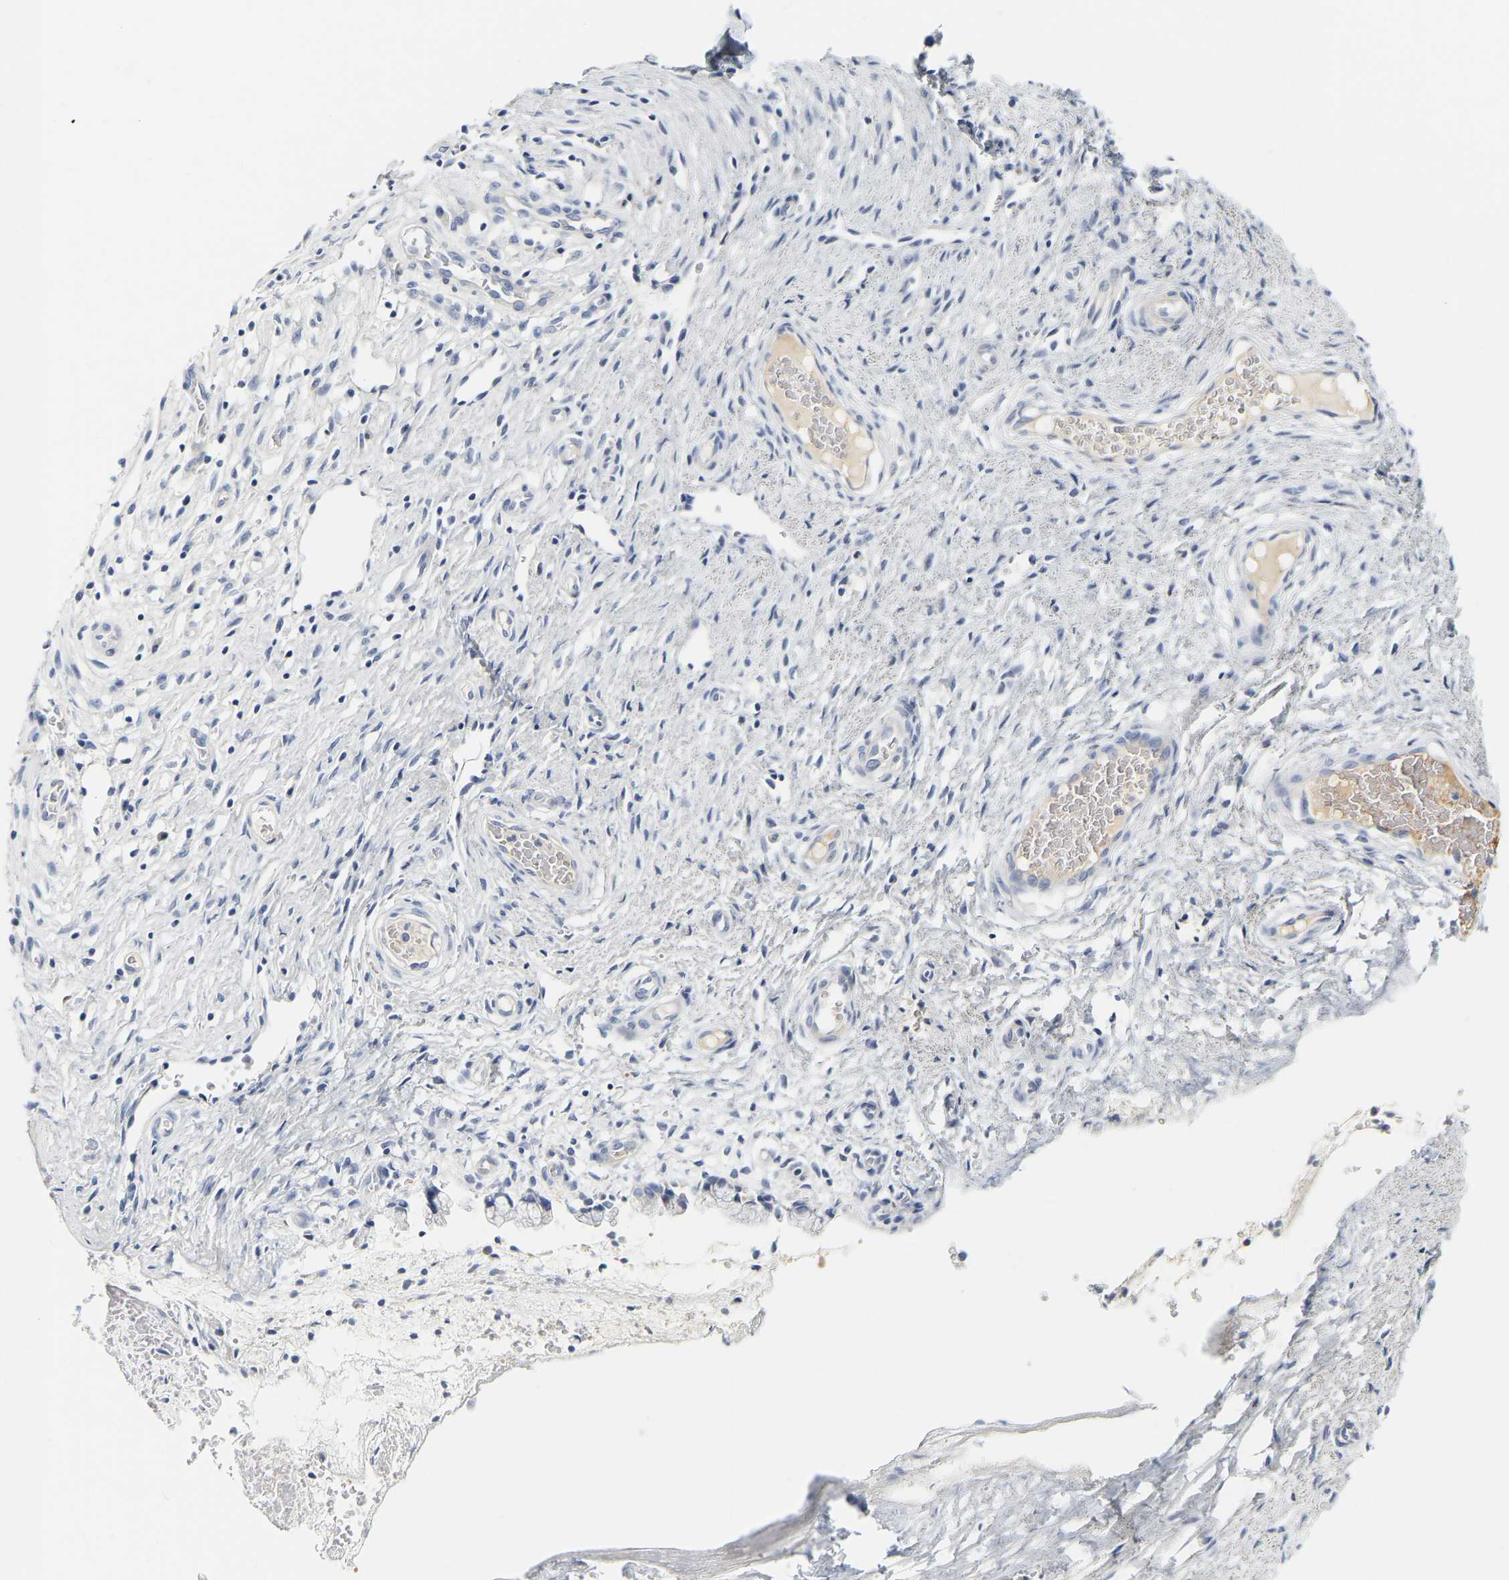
{"staining": {"intensity": "negative", "quantity": "none", "location": "none"}, "tissue": "cervix", "cell_type": "Glandular cells", "image_type": "normal", "snomed": [{"axis": "morphology", "description": "Normal tissue, NOS"}, {"axis": "topography", "description": "Cervix"}], "caption": "The photomicrograph shows no significant expression in glandular cells of cervix.", "gene": "GNAS", "patient": {"sex": "female", "age": 55}}